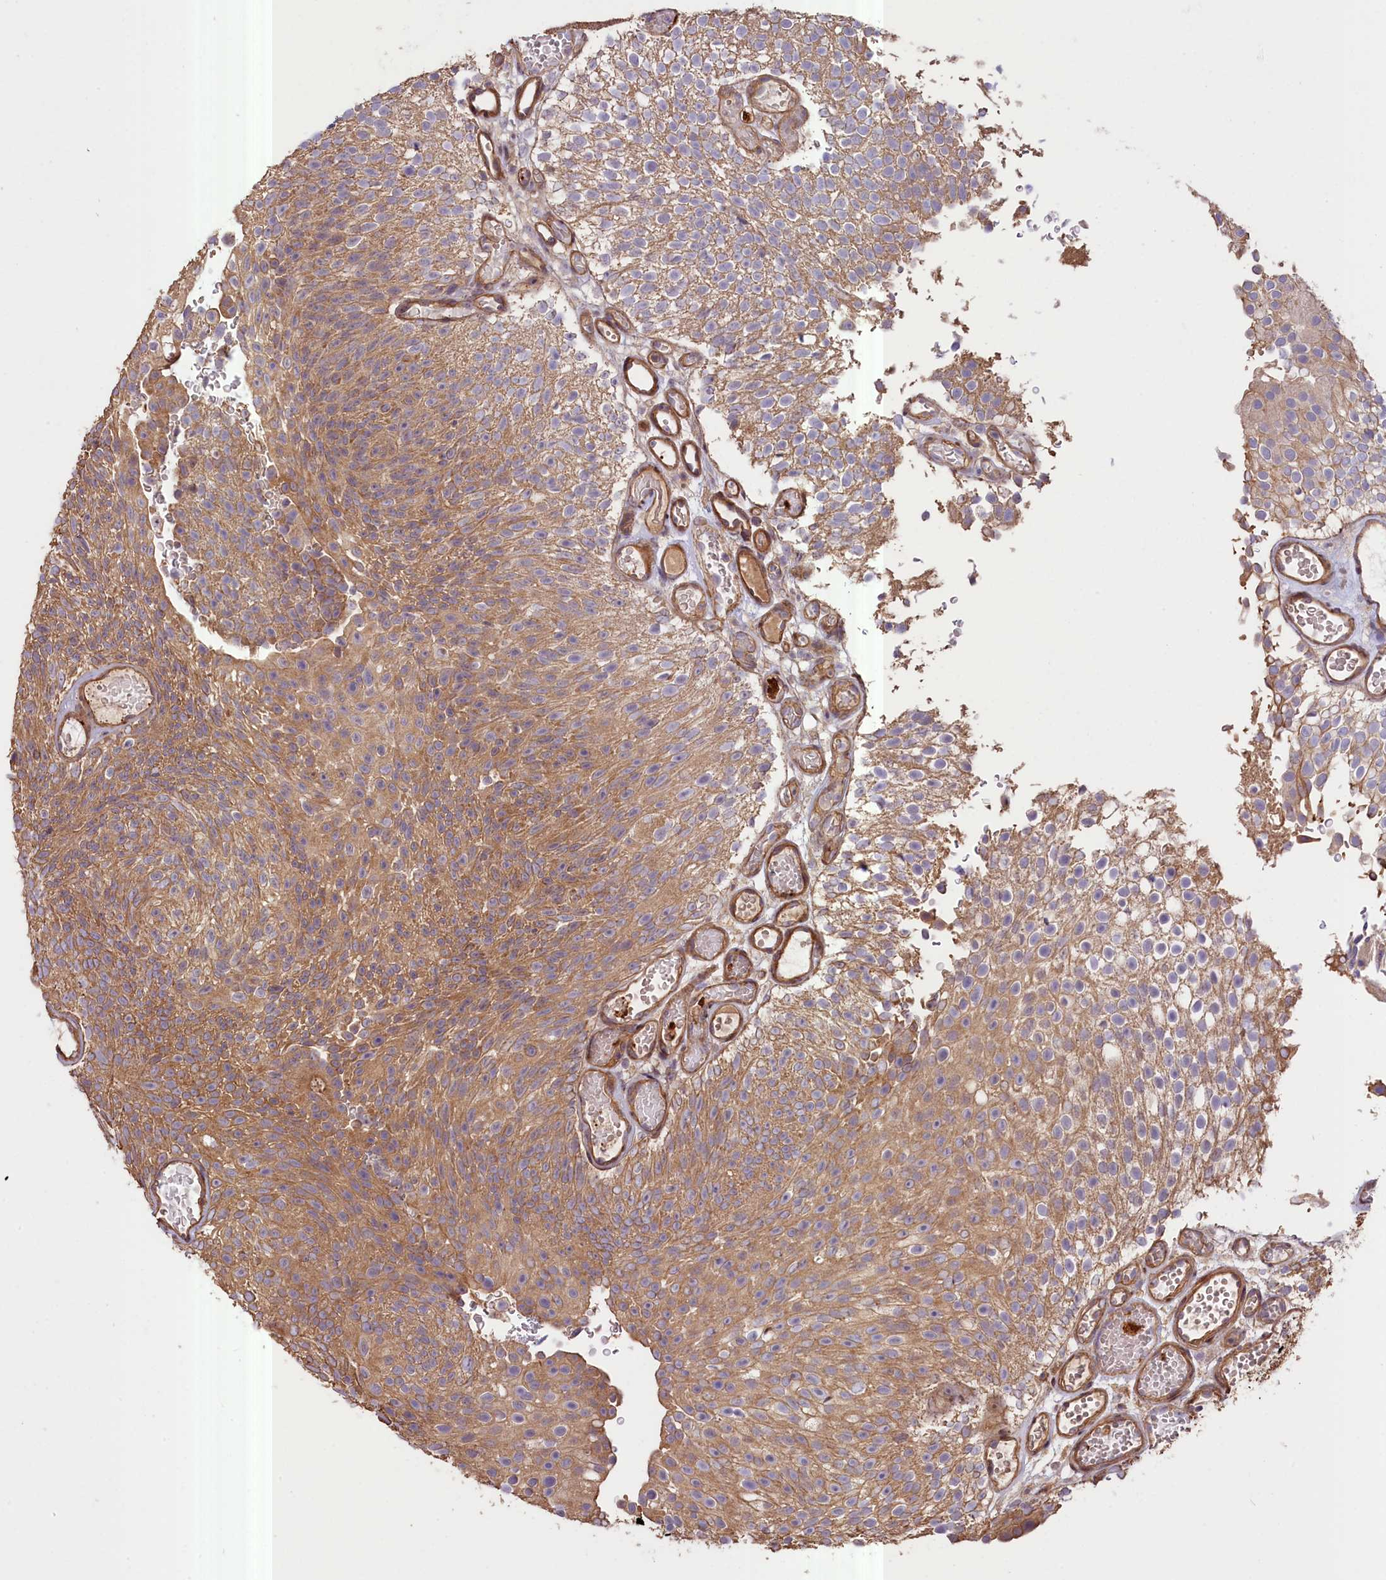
{"staining": {"intensity": "moderate", "quantity": ">75%", "location": "cytoplasmic/membranous"}, "tissue": "urothelial cancer", "cell_type": "Tumor cells", "image_type": "cancer", "snomed": [{"axis": "morphology", "description": "Urothelial carcinoma, Low grade"}, {"axis": "topography", "description": "Urinary bladder"}], "caption": "Urothelial carcinoma (low-grade) was stained to show a protein in brown. There is medium levels of moderate cytoplasmic/membranous positivity in approximately >75% of tumor cells.", "gene": "FUZ", "patient": {"sex": "male", "age": 78}}